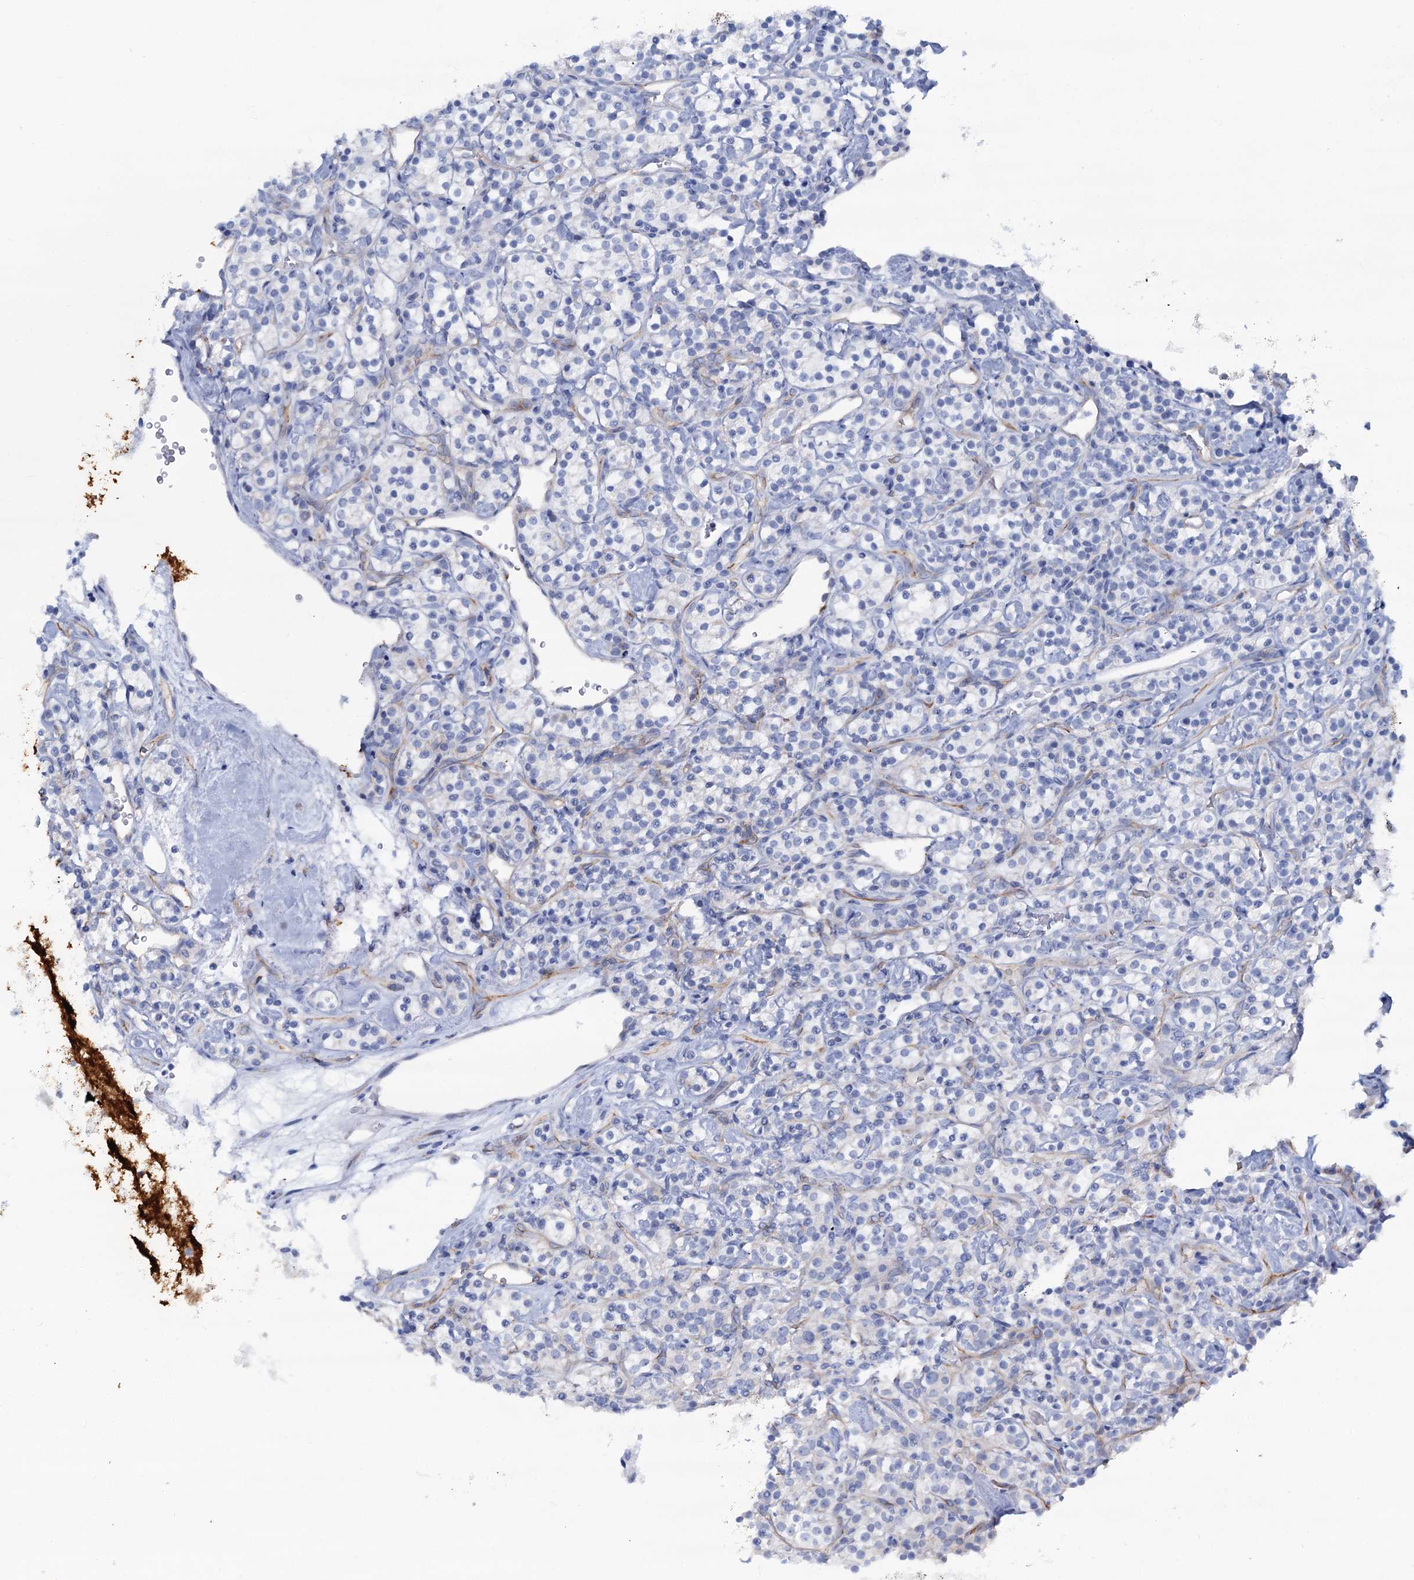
{"staining": {"intensity": "negative", "quantity": "none", "location": "none"}, "tissue": "renal cancer", "cell_type": "Tumor cells", "image_type": "cancer", "snomed": [{"axis": "morphology", "description": "Adenocarcinoma, NOS"}, {"axis": "topography", "description": "Kidney"}], "caption": "The micrograph demonstrates no significant staining in tumor cells of renal cancer (adenocarcinoma).", "gene": "SLC1A3", "patient": {"sex": "male", "age": 77}}